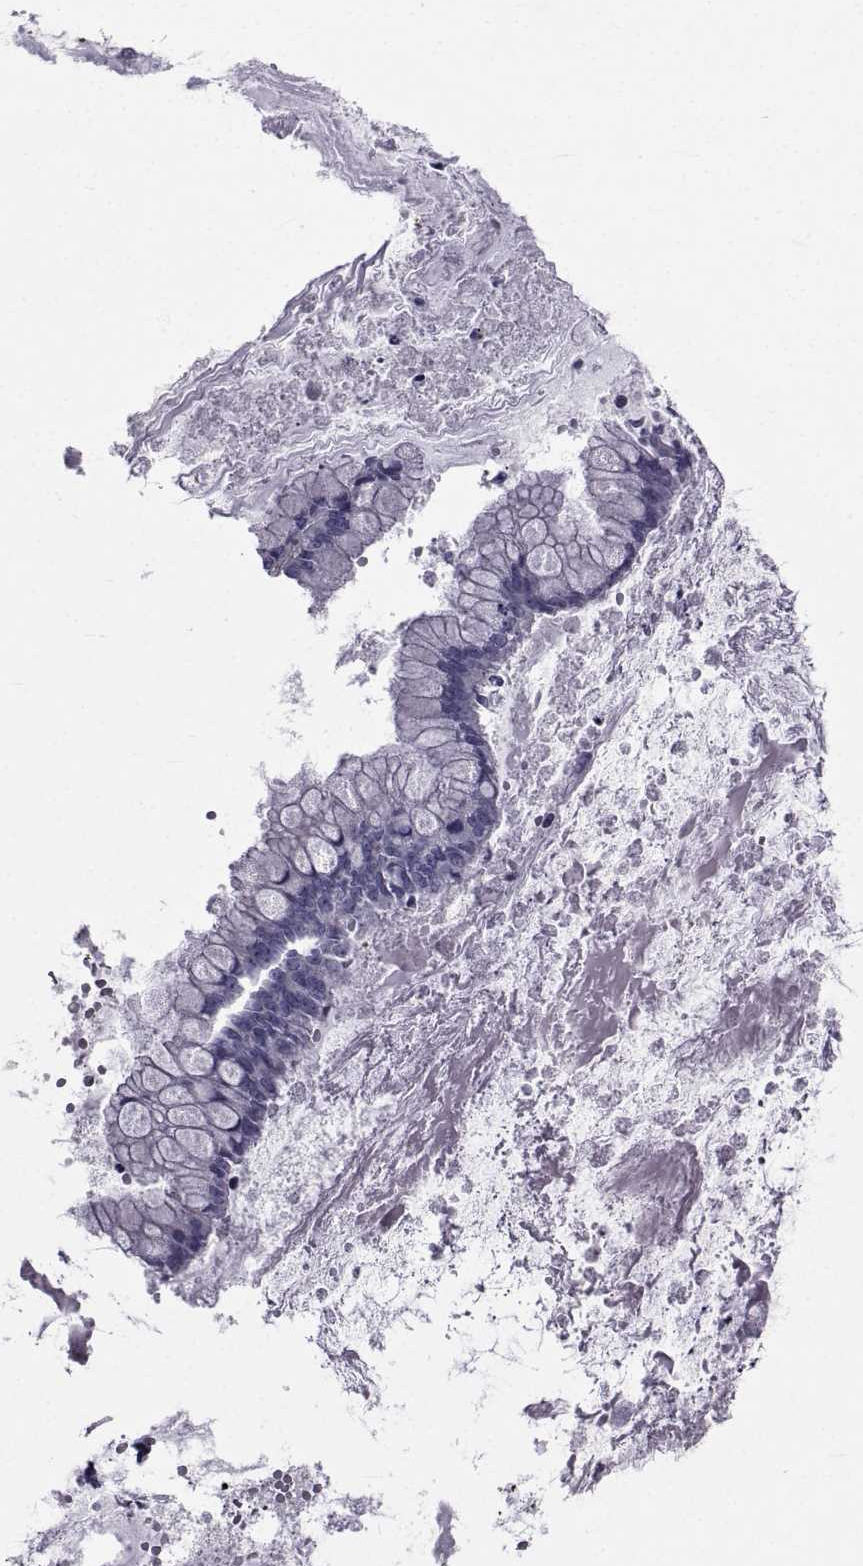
{"staining": {"intensity": "negative", "quantity": "none", "location": "none"}, "tissue": "ovarian cancer", "cell_type": "Tumor cells", "image_type": "cancer", "snomed": [{"axis": "morphology", "description": "Cystadenocarcinoma, mucinous, NOS"}, {"axis": "topography", "description": "Ovary"}], "caption": "Immunohistochemistry of ovarian cancer (mucinous cystadenocarcinoma) reveals no staining in tumor cells. Nuclei are stained in blue.", "gene": "SLC30A10", "patient": {"sex": "female", "age": 67}}